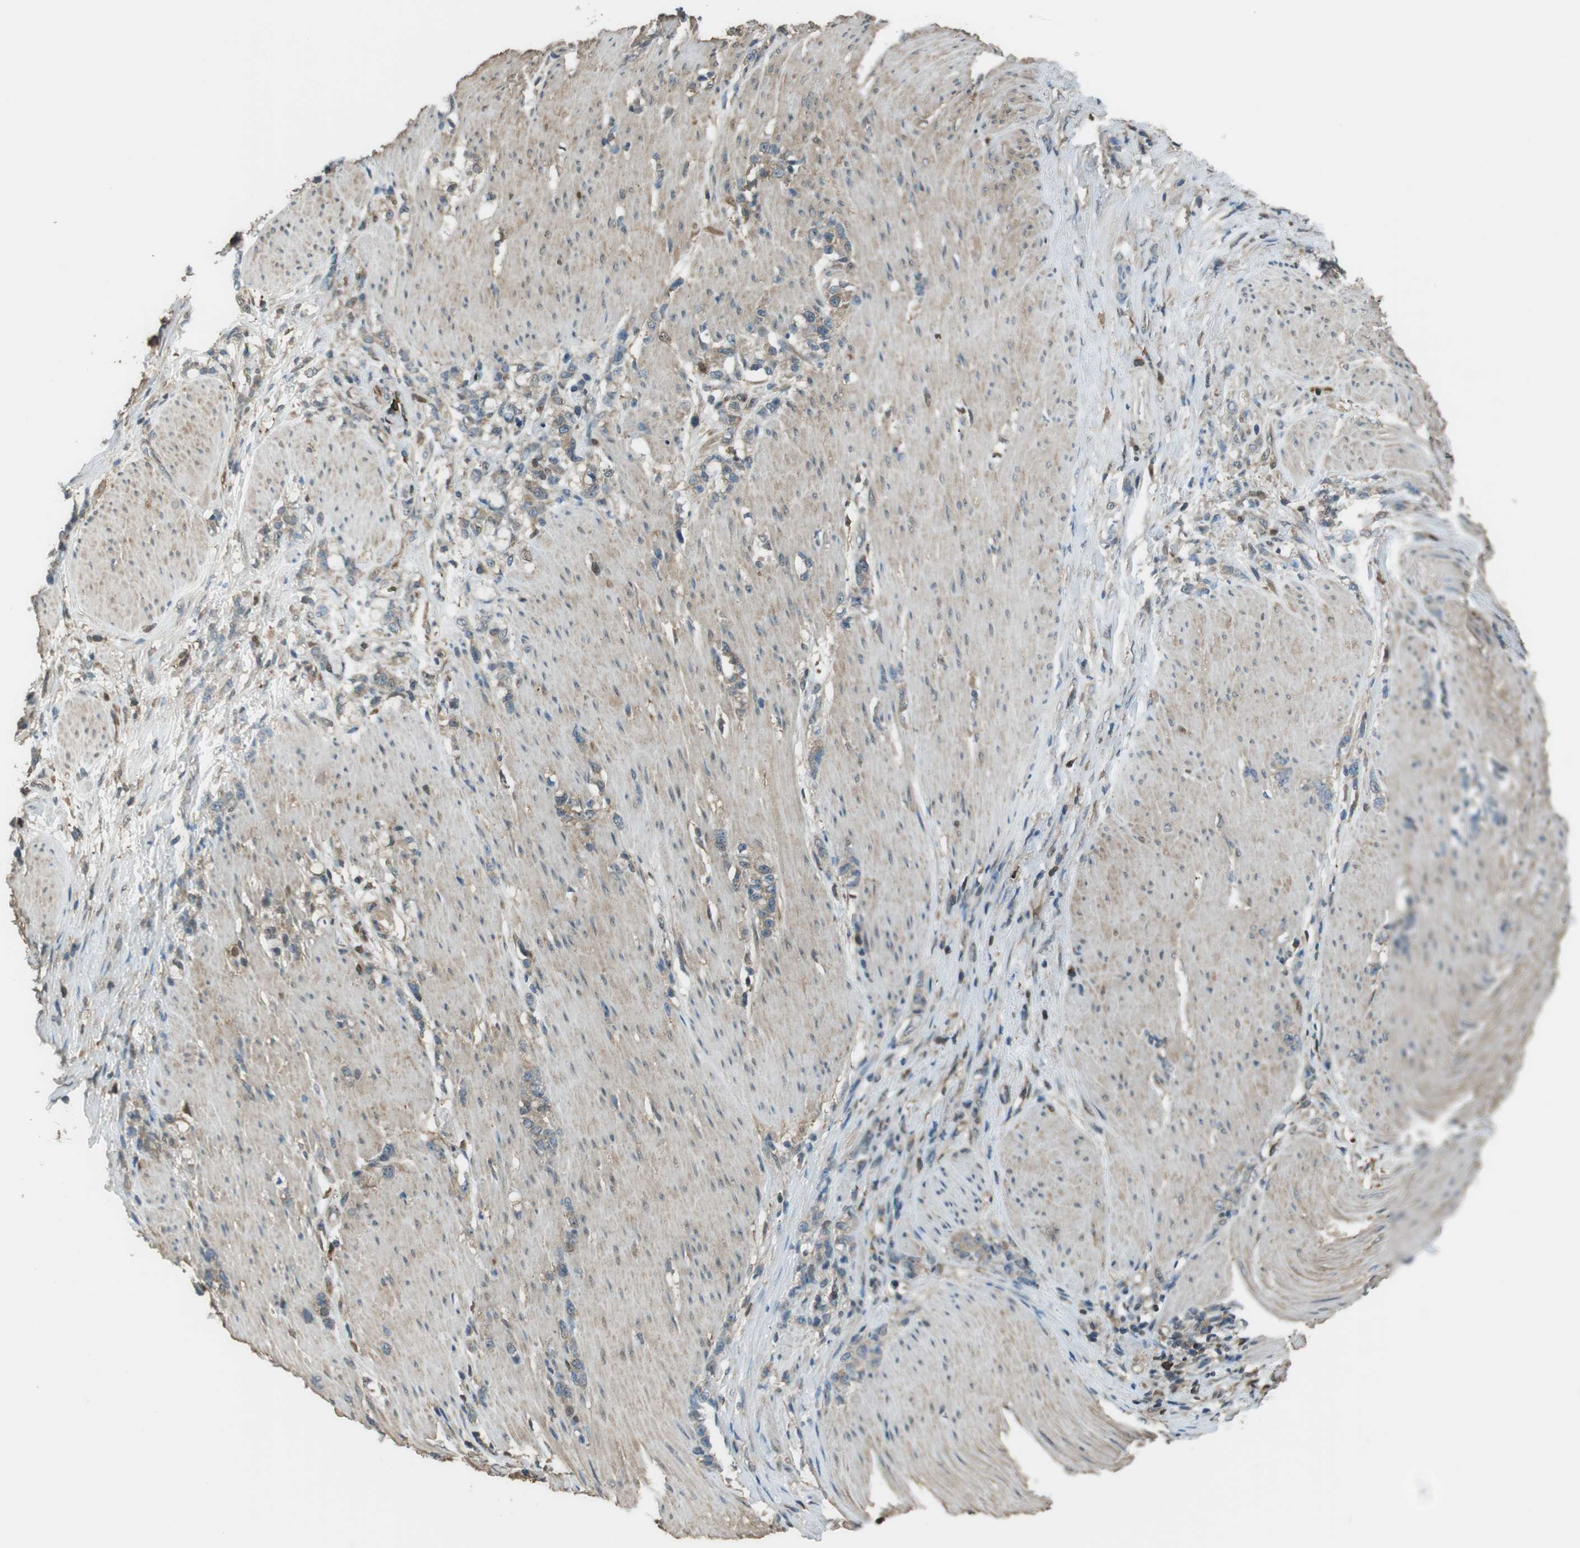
{"staining": {"intensity": "weak", "quantity": "25%-75%", "location": "cytoplasmic/membranous"}, "tissue": "stomach cancer", "cell_type": "Tumor cells", "image_type": "cancer", "snomed": [{"axis": "morphology", "description": "Adenocarcinoma, NOS"}, {"axis": "topography", "description": "Stomach, lower"}], "caption": "The image demonstrates immunohistochemical staining of stomach cancer (adenocarcinoma). There is weak cytoplasmic/membranous staining is seen in about 25%-75% of tumor cells.", "gene": "TWSG1", "patient": {"sex": "male", "age": 88}}